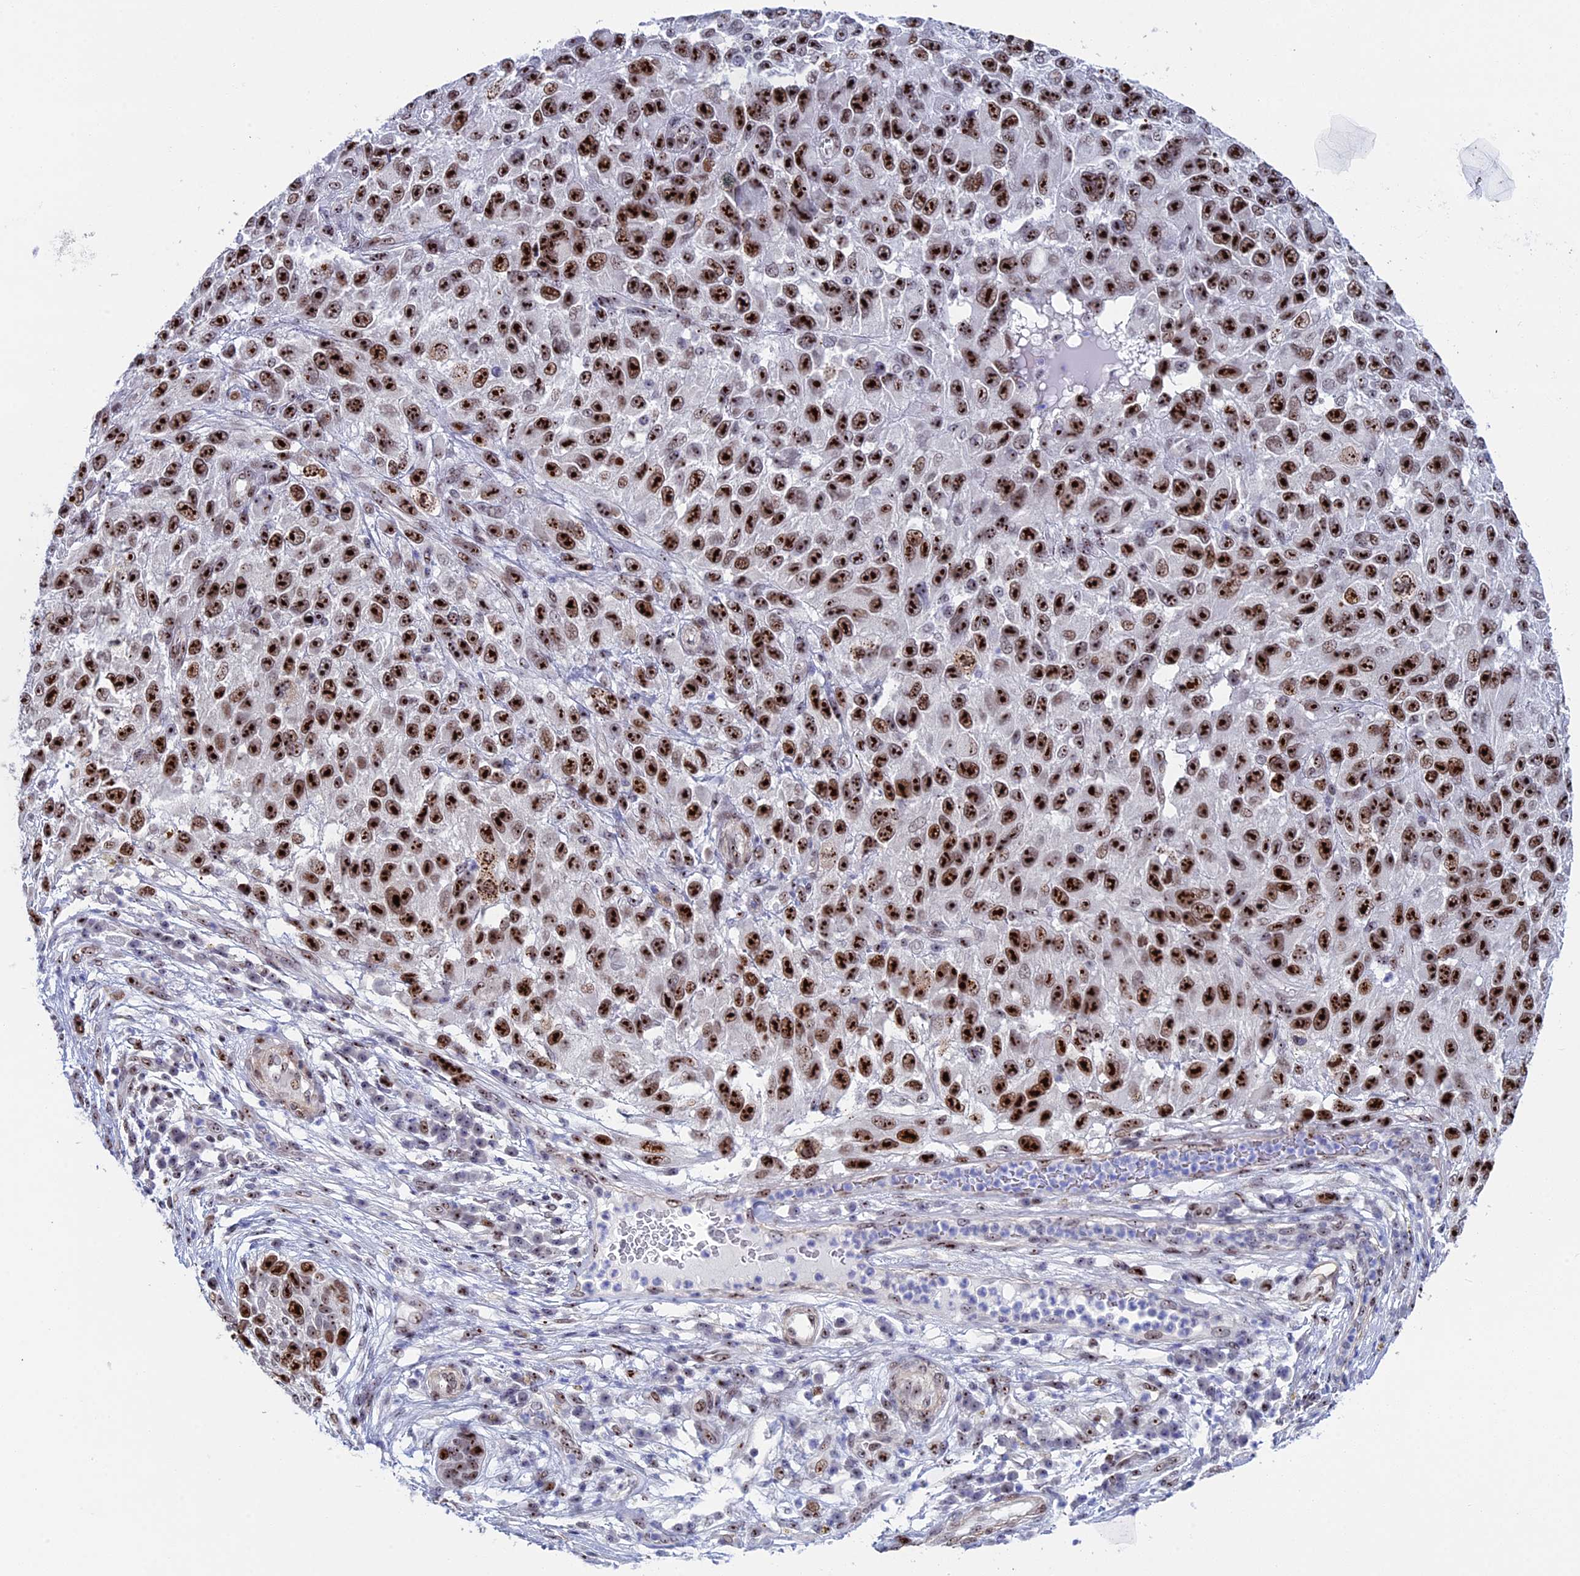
{"staining": {"intensity": "strong", "quantity": ">75%", "location": "nuclear"}, "tissue": "melanoma", "cell_type": "Tumor cells", "image_type": "cancer", "snomed": [{"axis": "morphology", "description": "Malignant melanoma, NOS"}, {"axis": "topography", "description": "Skin"}], "caption": "Strong nuclear positivity for a protein is identified in about >75% of tumor cells of melanoma using immunohistochemistry (IHC).", "gene": "CCDC86", "patient": {"sex": "female", "age": 96}}